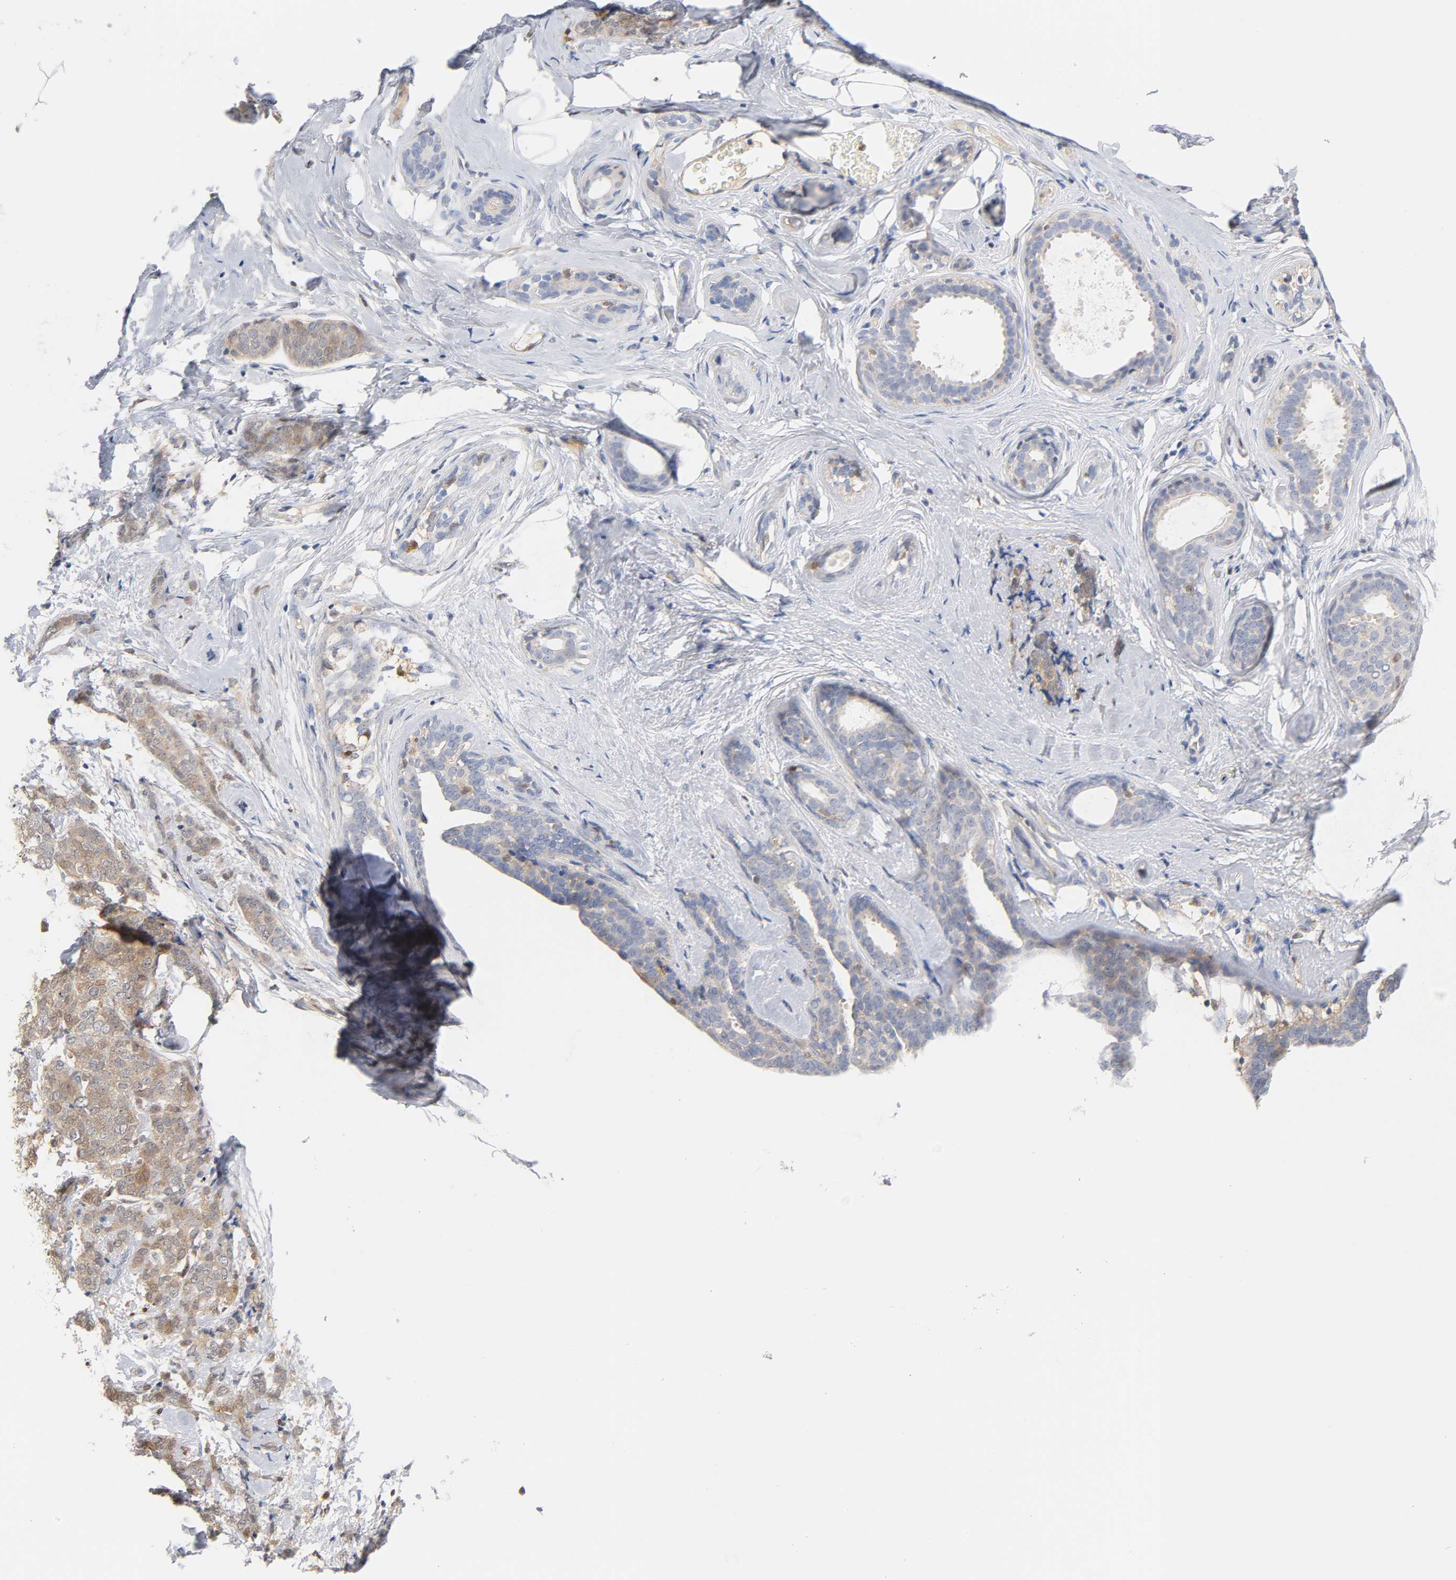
{"staining": {"intensity": "moderate", "quantity": ">75%", "location": "cytoplasmic/membranous,nuclear"}, "tissue": "breast cancer", "cell_type": "Tumor cells", "image_type": "cancer", "snomed": [{"axis": "morphology", "description": "Lobular carcinoma"}, {"axis": "topography", "description": "Breast"}], "caption": "A histopathology image of lobular carcinoma (breast) stained for a protein reveals moderate cytoplasmic/membranous and nuclear brown staining in tumor cells.", "gene": "IL18", "patient": {"sex": "female", "age": 60}}